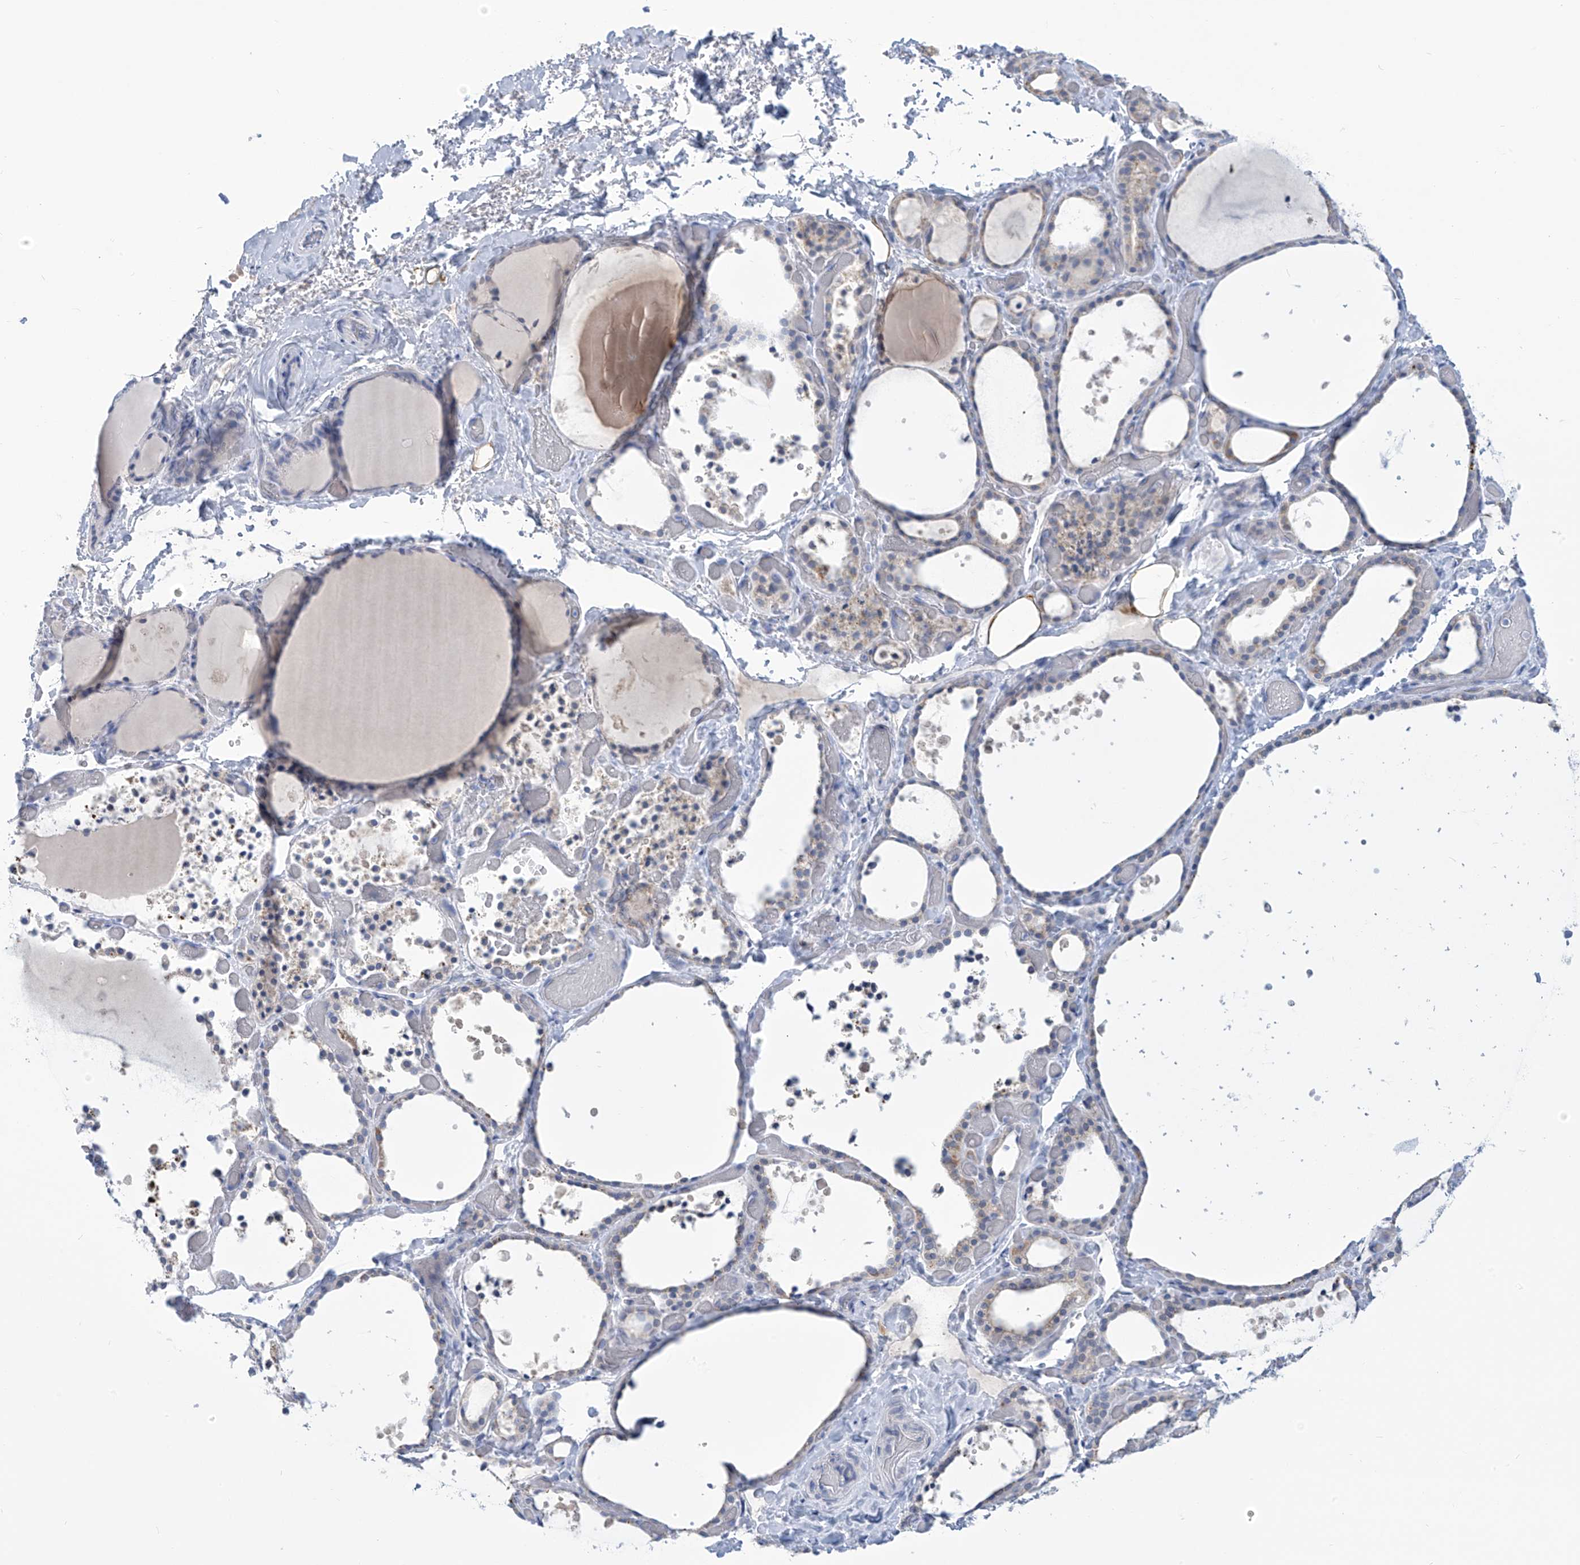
{"staining": {"intensity": "negative", "quantity": "none", "location": "none"}, "tissue": "thyroid gland", "cell_type": "Glandular cells", "image_type": "normal", "snomed": [{"axis": "morphology", "description": "Normal tissue, NOS"}, {"axis": "topography", "description": "Thyroid gland"}], "caption": "A high-resolution micrograph shows immunohistochemistry staining of normal thyroid gland, which exhibits no significant expression in glandular cells.", "gene": "IBA57", "patient": {"sex": "female", "age": 44}}